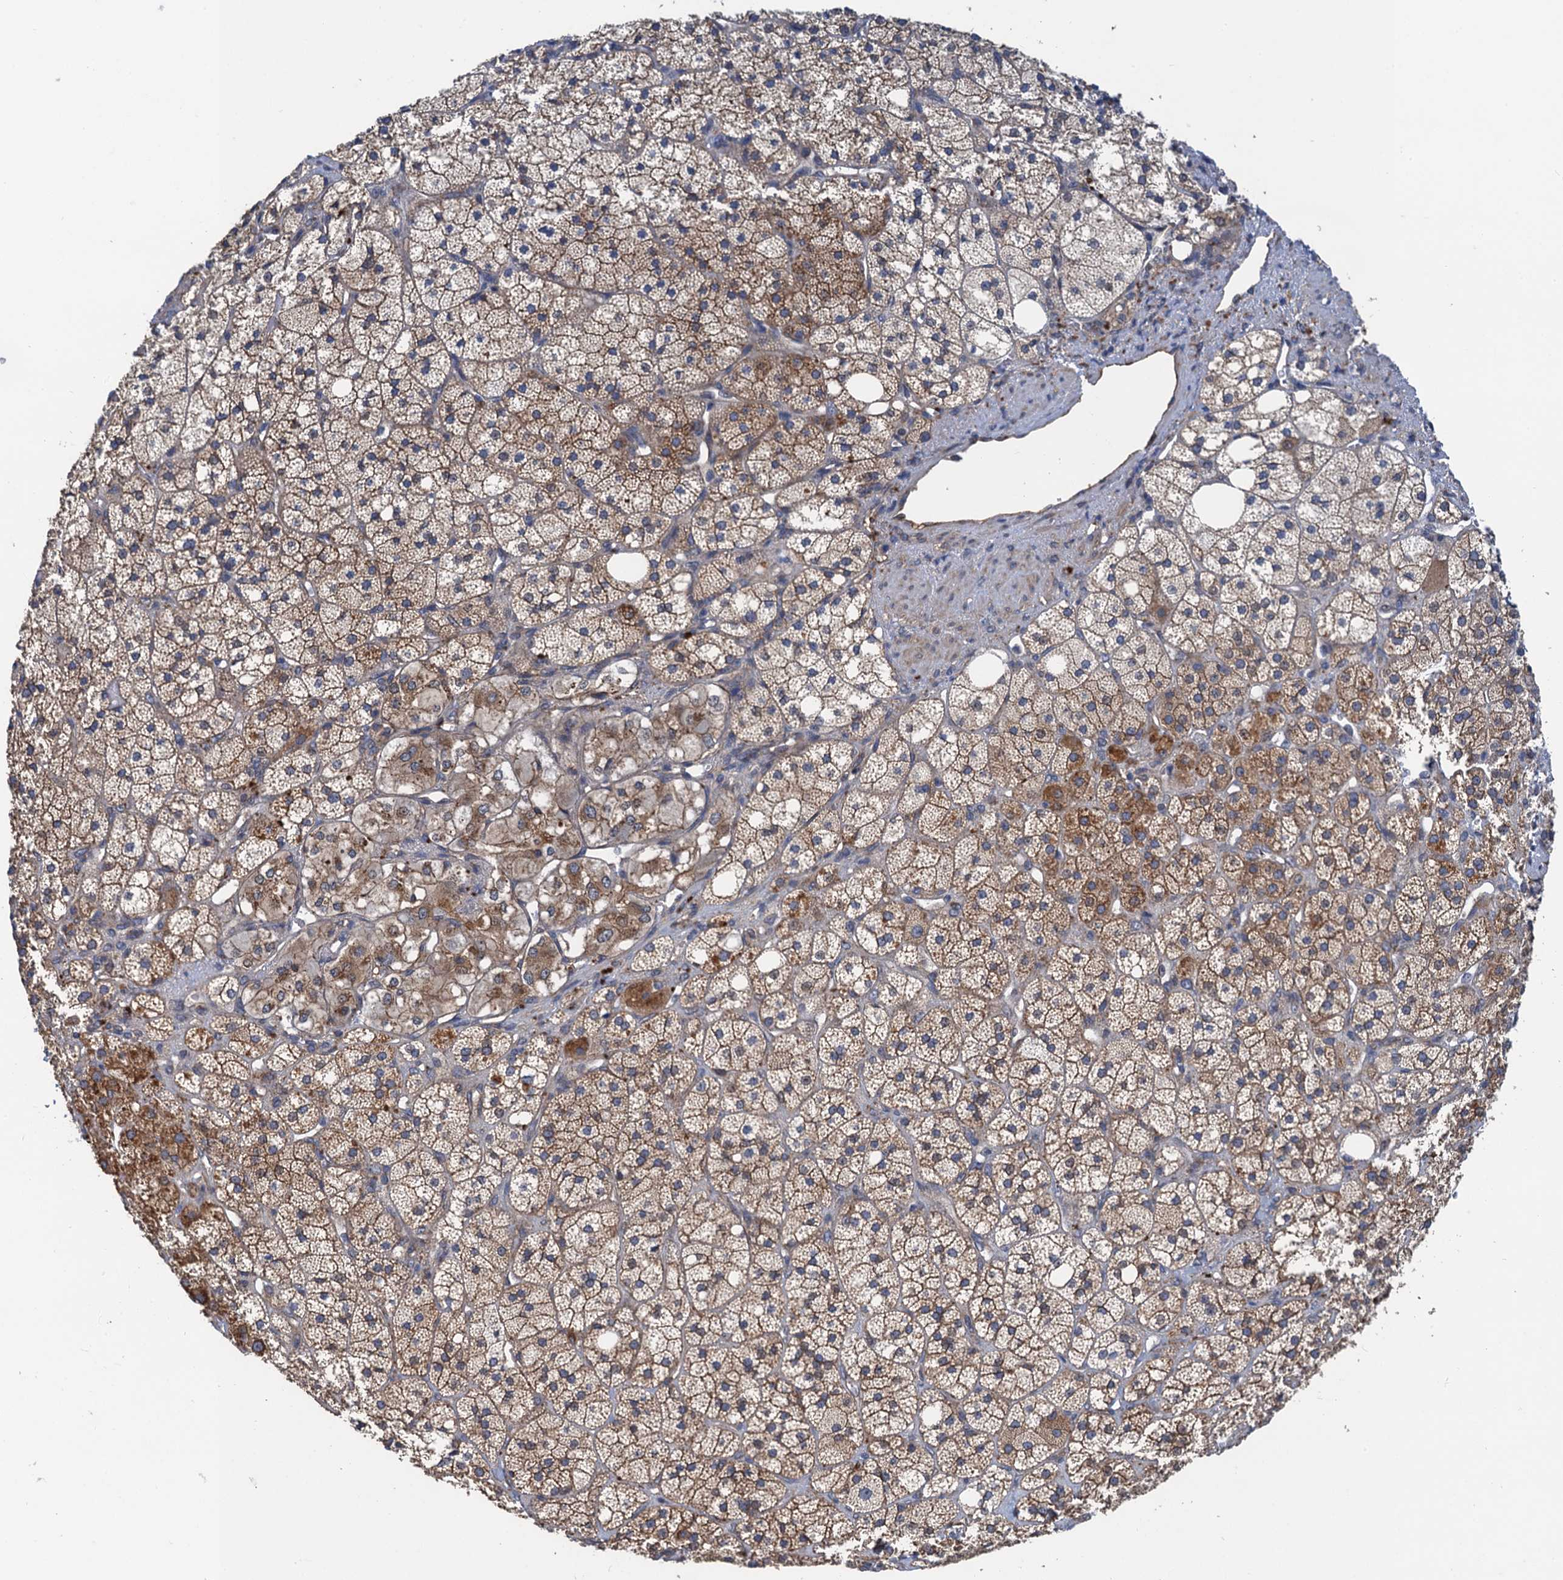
{"staining": {"intensity": "moderate", "quantity": ">75%", "location": "cytoplasmic/membranous"}, "tissue": "adrenal gland", "cell_type": "Glandular cells", "image_type": "normal", "snomed": [{"axis": "morphology", "description": "Normal tissue, NOS"}, {"axis": "topography", "description": "Adrenal gland"}], "caption": "A high-resolution micrograph shows immunohistochemistry (IHC) staining of normal adrenal gland, which reveals moderate cytoplasmic/membranous staining in approximately >75% of glandular cells.", "gene": "PJA2", "patient": {"sex": "male", "age": 61}}